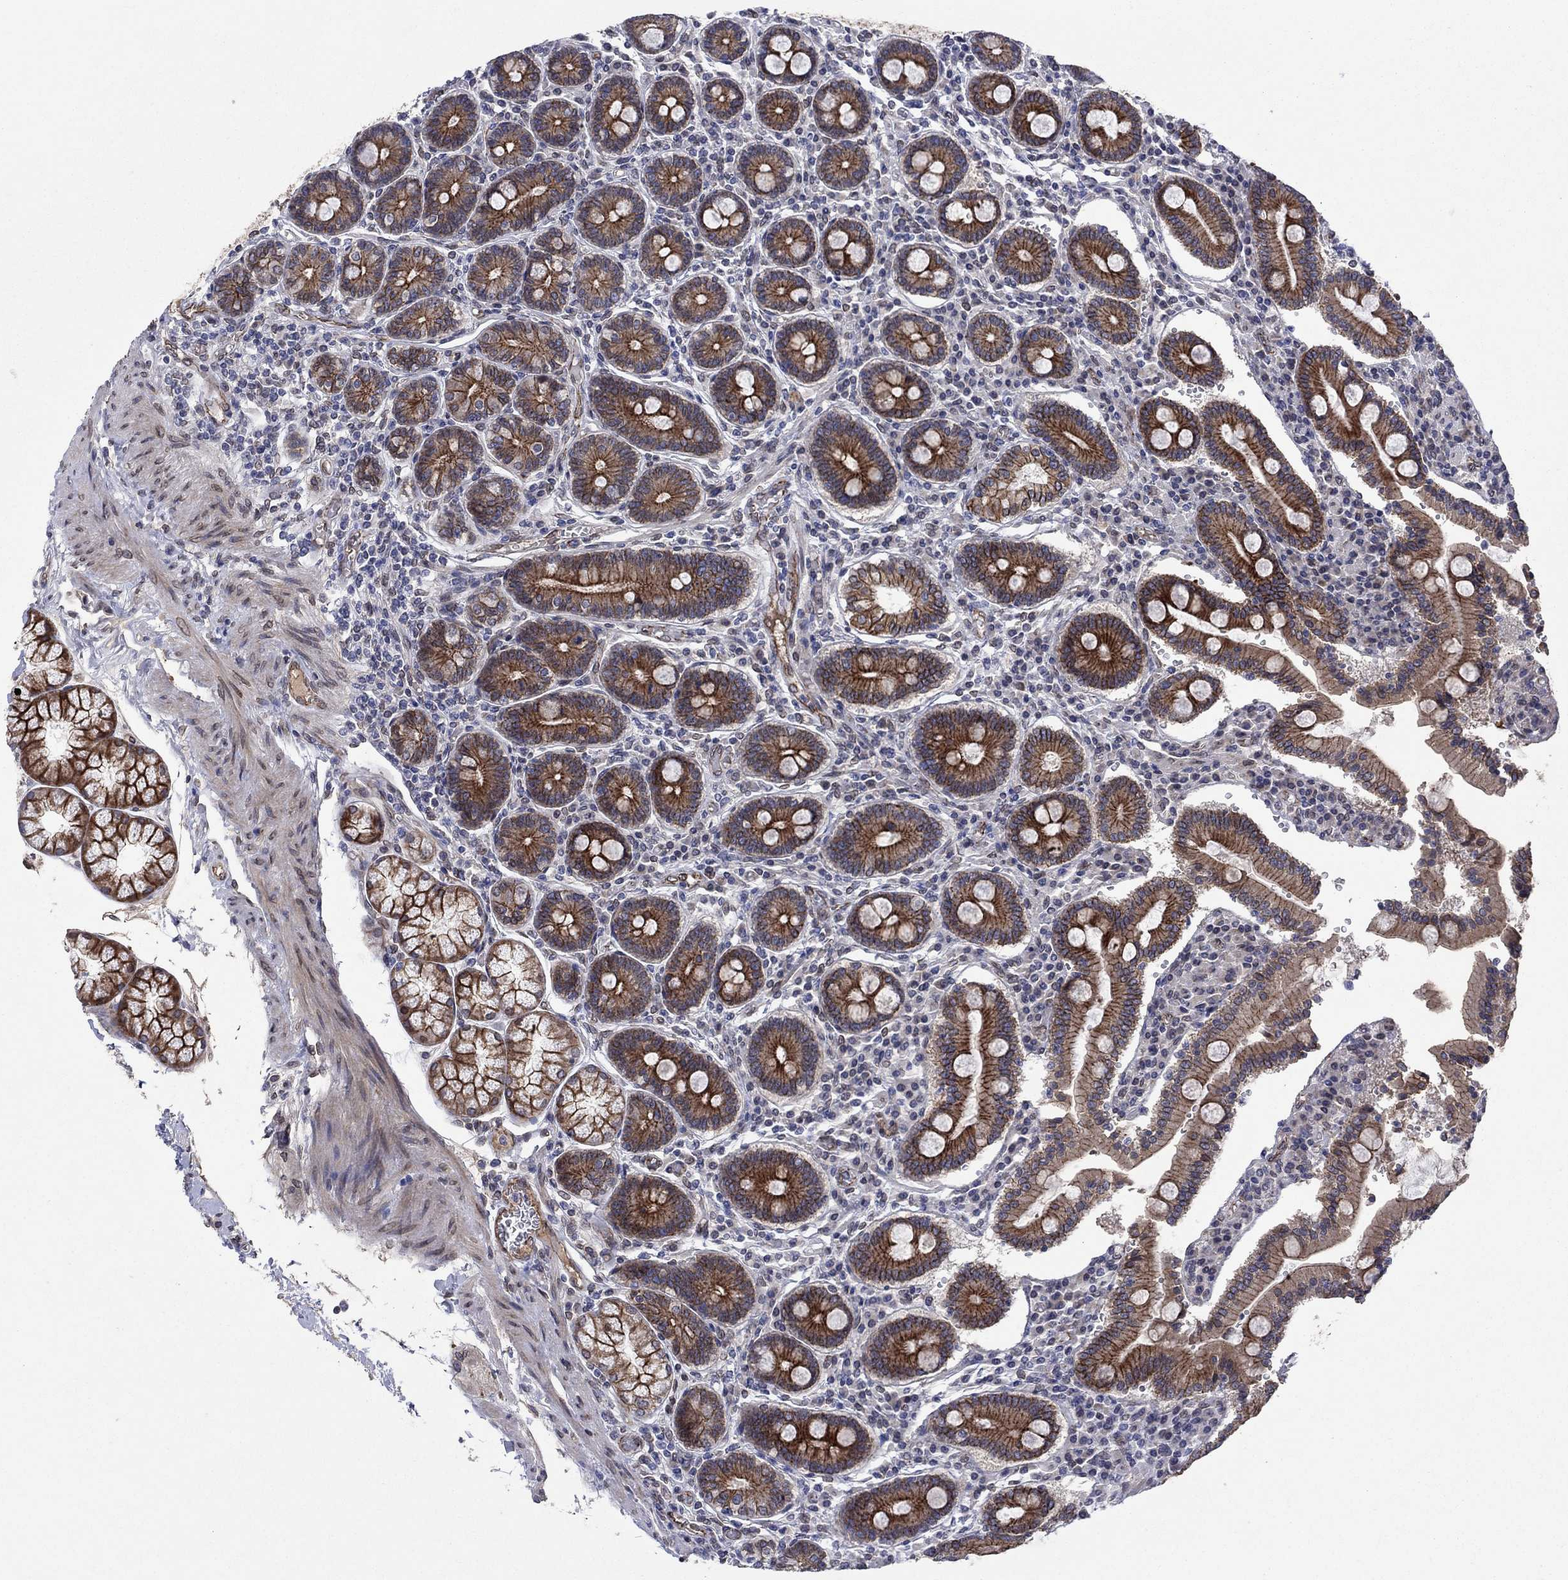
{"staining": {"intensity": "strong", "quantity": ">75%", "location": "cytoplasmic/membranous"}, "tissue": "duodenum", "cell_type": "Glandular cells", "image_type": "normal", "snomed": [{"axis": "morphology", "description": "Normal tissue, NOS"}, {"axis": "topography", "description": "Duodenum"}], "caption": "Brown immunohistochemical staining in normal human duodenum shows strong cytoplasmic/membranous expression in about >75% of glandular cells.", "gene": "EMC9", "patient": {"sex": "female", "age": 62}}